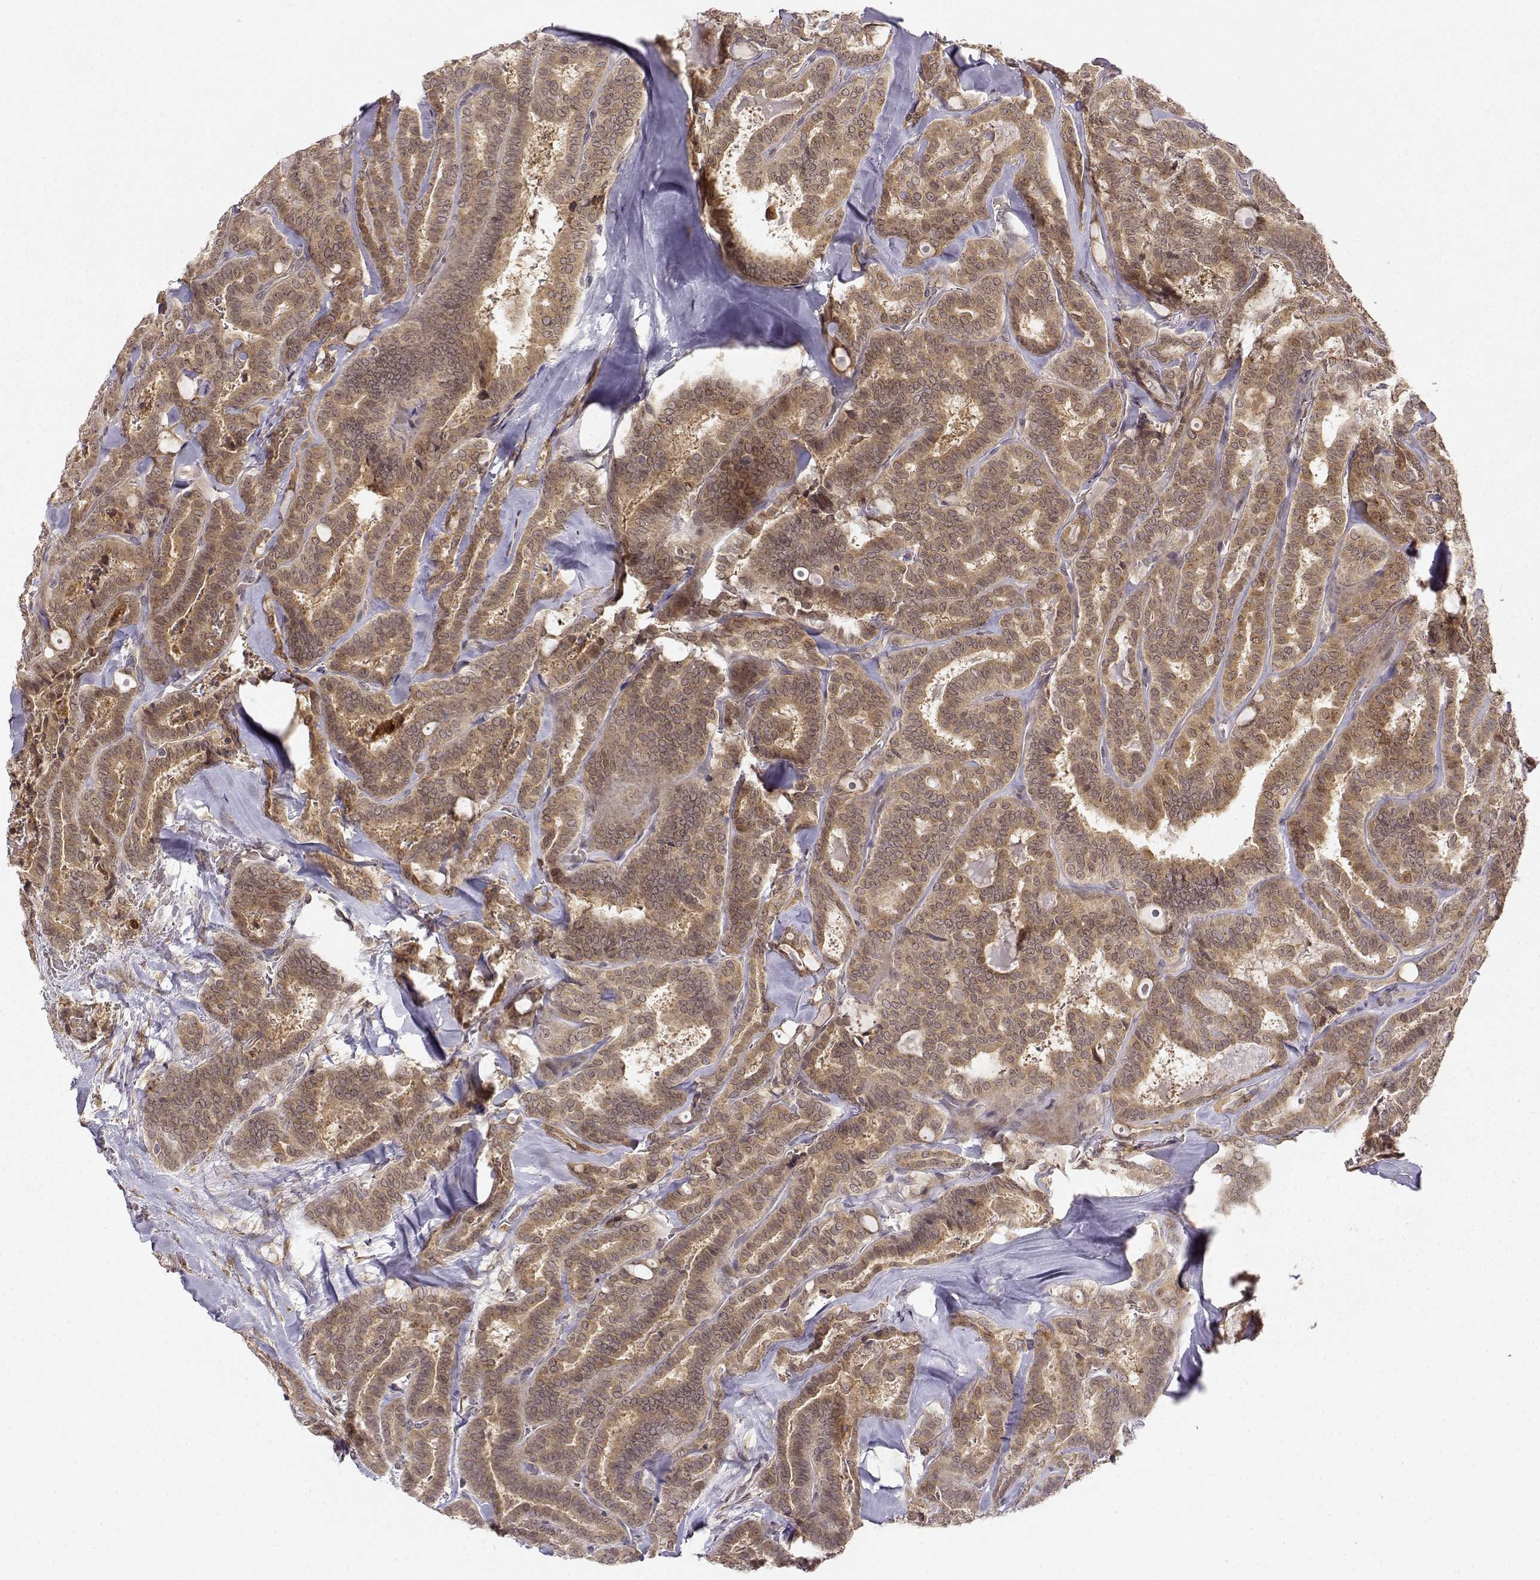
{"staining": {"intensity": "weak", "quantity": ">75%", "location": "cytoplasmic/membranous"}, "tissue": "thyroid cancer", "cell_type": "Tumor cells", "image_type": "cancer", "snomed": [{"axis": "morphology", "description": "Papillary adenocarcinoma, NOS"}, {"axis": "topography", "description": "Thyroid gland"}], "caption": "About >75% of tumor cells in human thyroid cancer reveal weak cytoplasmic/membranous protein expression as visualized by brown immunohistochemical staining.", "gene": "ERGIC2", "patient": {"sex": "female", "age": 39}}